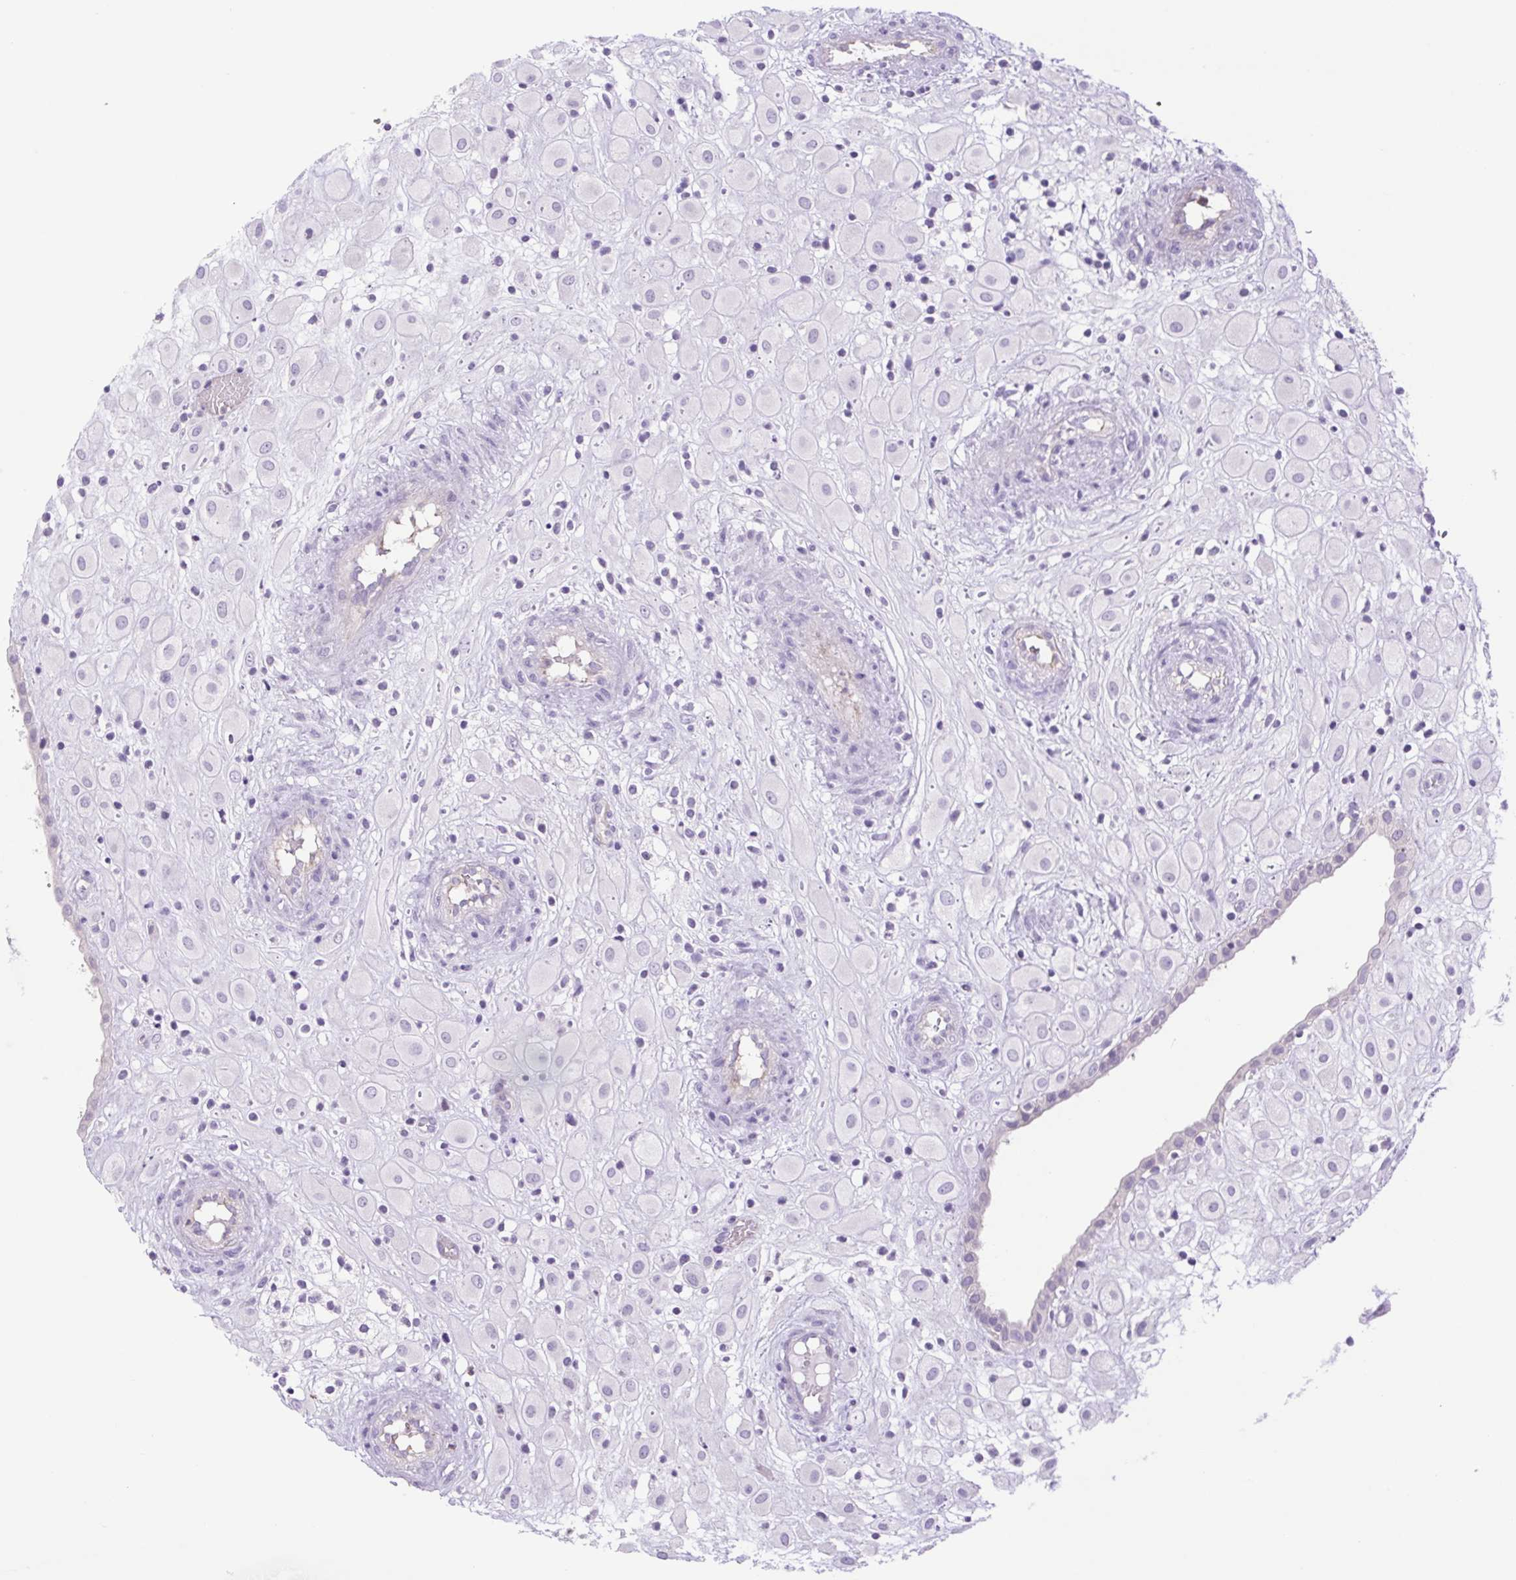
{"staining": {"intensity": "negative", "quantity": "none", "location": "none"}, "tissue": "placenta", "cell_type": "Decidual cells", "image_type": "normal", "snomed": [{"axis": "morphology", "description": "Normal tissue, NOS"}, {"axis": "topography", "description": "Placenta"}], "caption": "A high-resolution micrograph shows immunohistochemistry (IHC) staining of benign placenta, which shows no significant expression in decidual cells. The staining was performed using DAB to visualize the protein expression in brown, while the nuclei were stained in blue with hematoxylin (Magnification: 20x).", "gene": "FAM177B", "patient": {"sex": "female", "age": 24}}